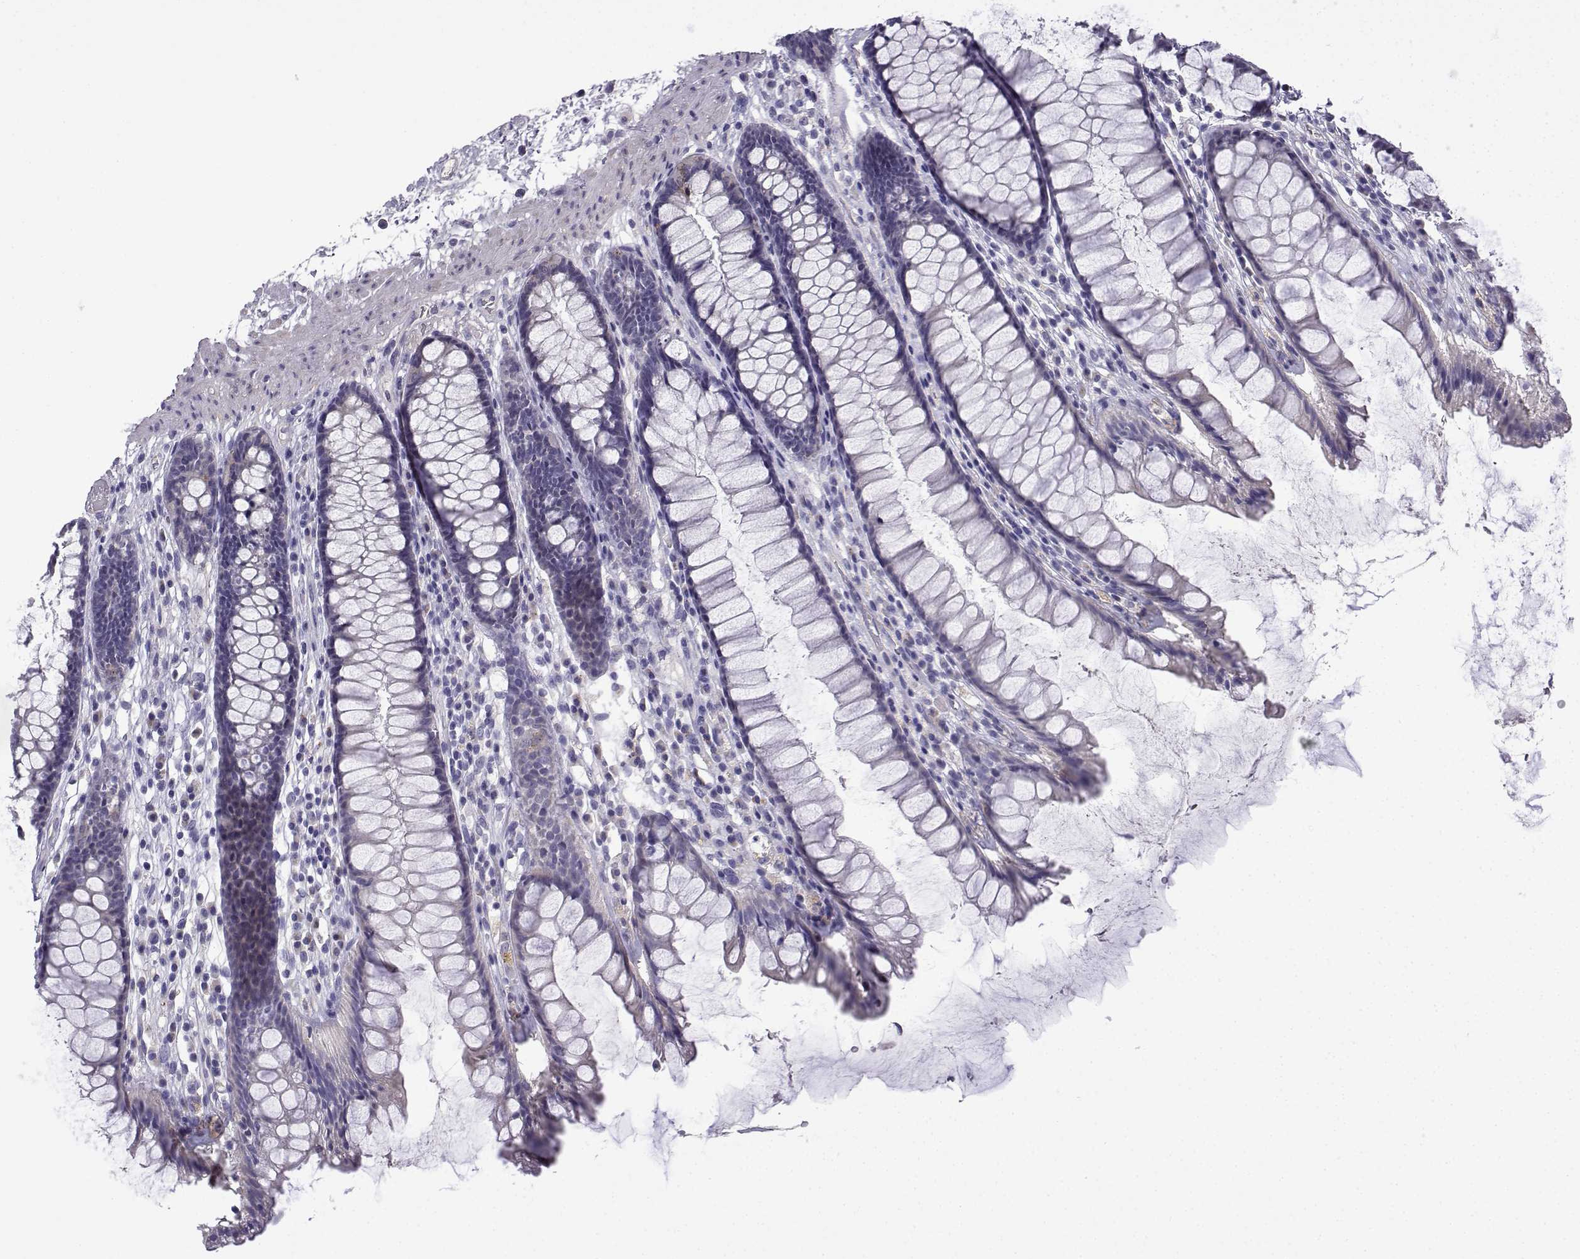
{"staining": {"intensity": "negative", "quantity": "none", "location": "none"}, "tissue": "rectum", "cell_type": "Glandular cells", "image_type": "normal", "snomed": [{"axis": "morphology", "description": "Normal tissue, NOS"}, {"axis": "topography", "description": "Rectum"}], "caption": "The immunohistochemistry image has no significant staining in glandular cells of rectum. (Brightfield microscopy of DAB (3,3'-diaminobenzidine) immunohistochemistry at high magnification).", "gene": "SPACA7", "patient": {"sex": "male", "age": 72}}